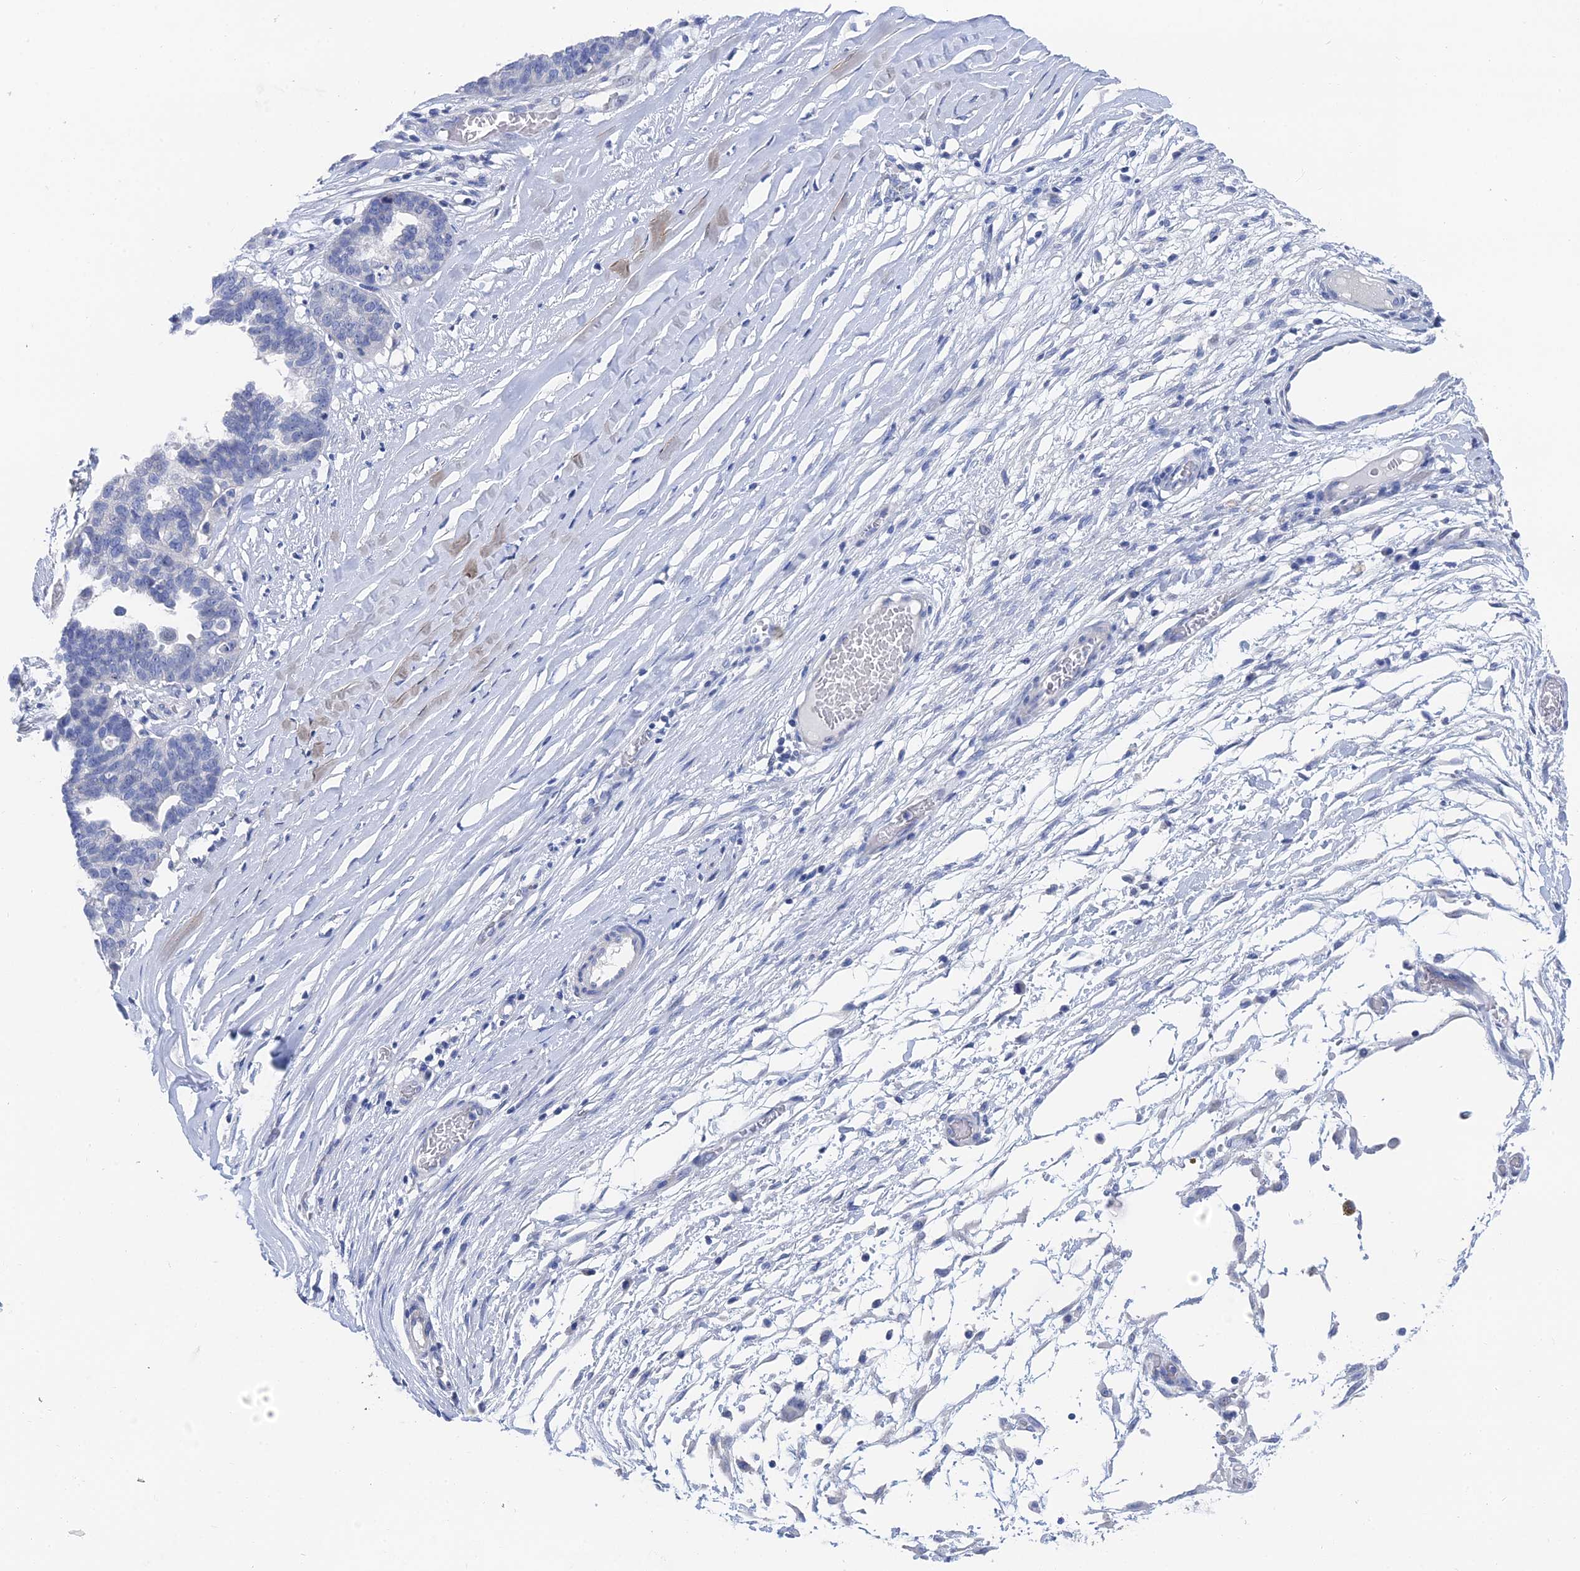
{"staining": {"intensity": "negative", "quantity": "none", "location": "none"}, "tissue": "ovarian cancer", "cell_type": "Tumor cells", "image_type": "cancer", "snomed": [{"axis": "morphology", "description": "Cystadenocarcinoma, serous, NOS"}, {"axis": "topography", "description": "Ovary"}], "caption": "Human ovarian cancer stained for a protein using IHC shows no positivity in tumor cells.", "gene": "GFAP", "patient": {"sex": "female", "age": 59}}